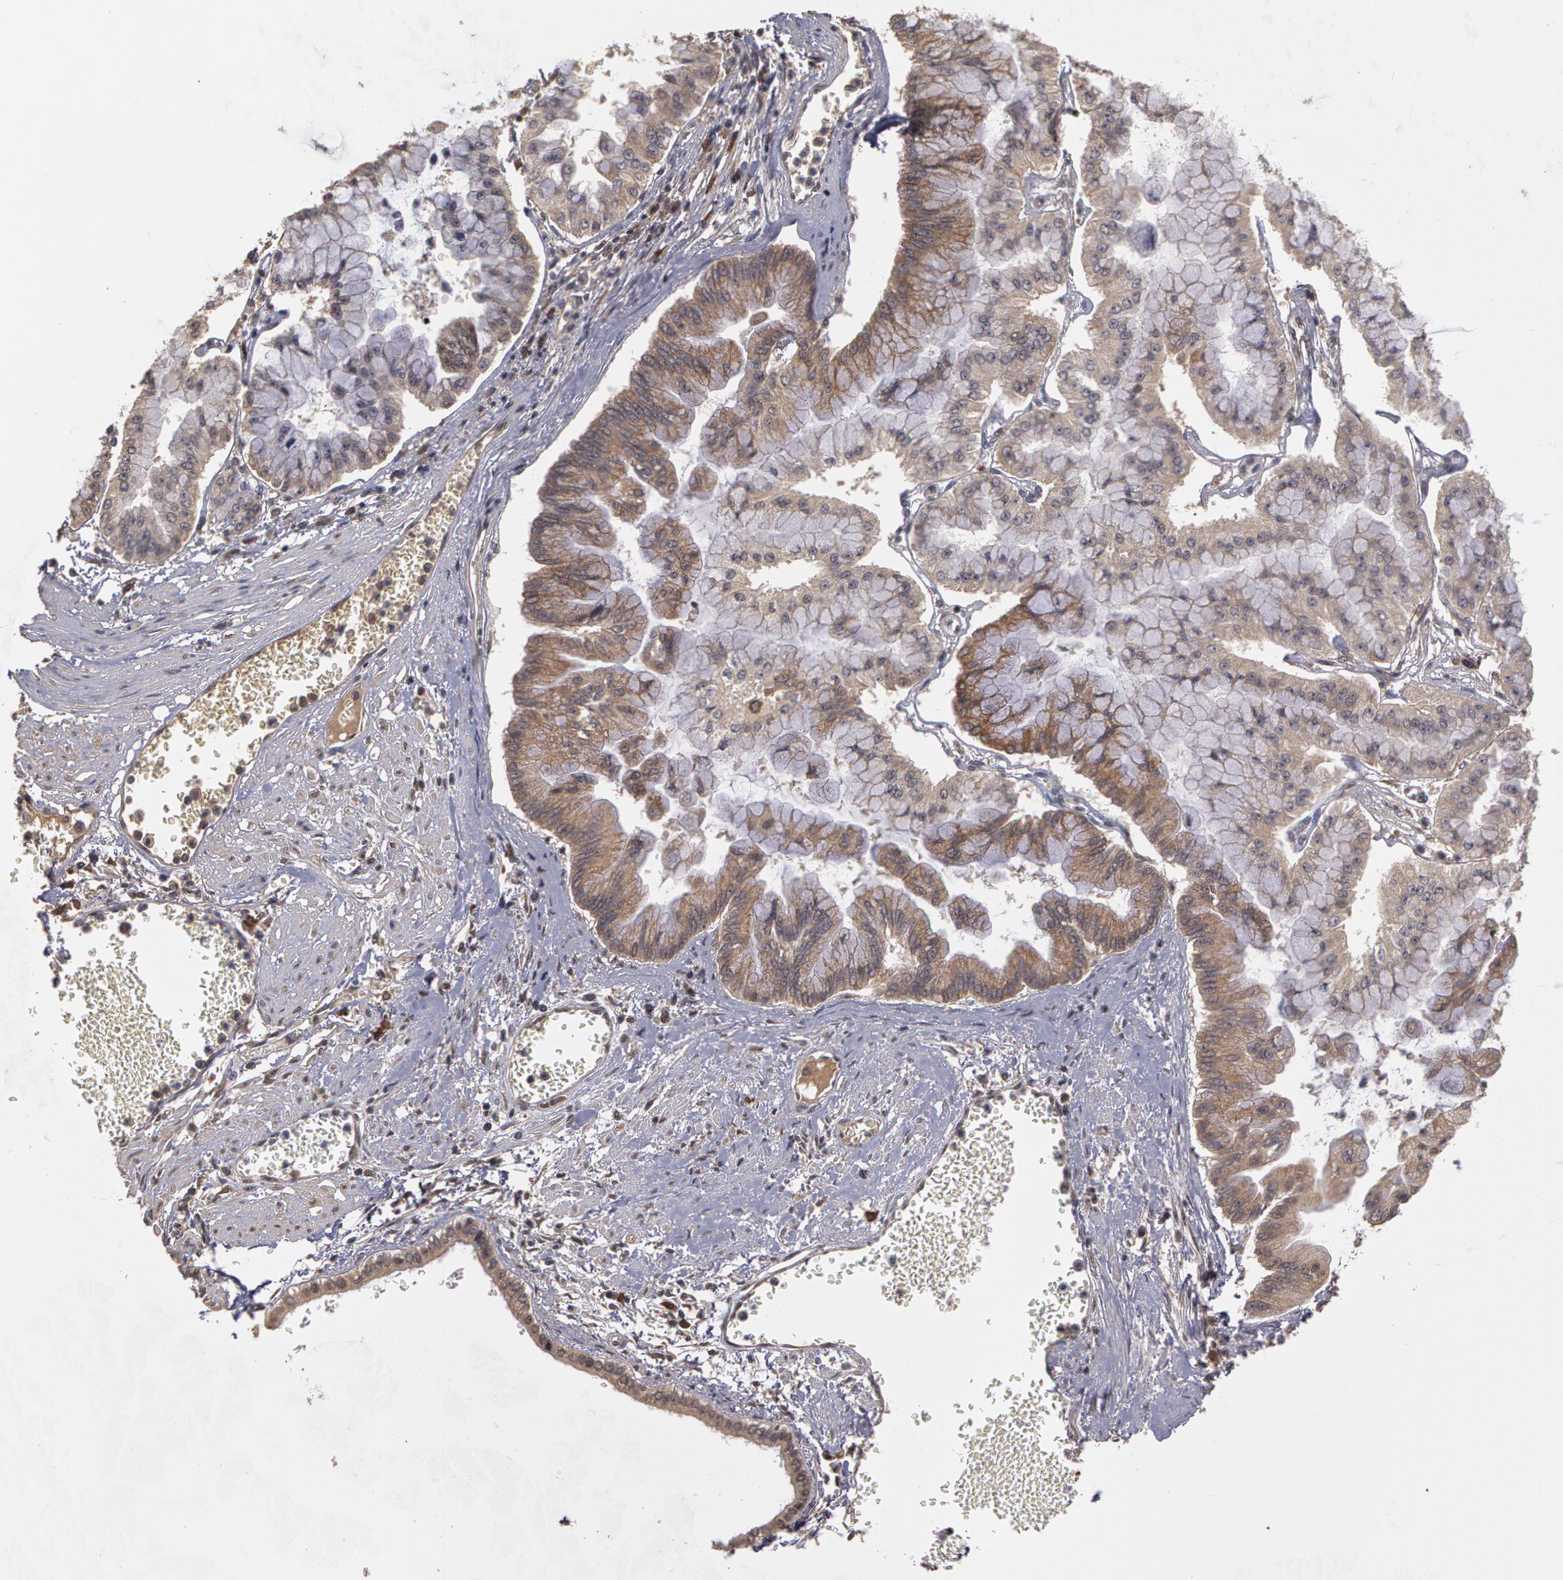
{"staining": {"intensity": "moderate", "quantity": ">75%", "location": "cytoplasmic/membranous"}, "tissue": "liver cancer", "cell_type": "Tumor cells", "image_type": "cancer", "snomed": [{"axis": "morphology", "description": "Cholangiocarcinoma"}, {"axis": "topography", "description": "Liver"}], "caption": "Immunohistochemical staining of human cholangiocarcinoma (liver) exhibits medium levels of moderate cytoplasmic/membranous protein expression in about >75% of tumor cells. (Brightfield microscopy of DAB IHC at high magnification).", "gene": "GLIS1", "patient": {"sex": "female", "age": 79}}